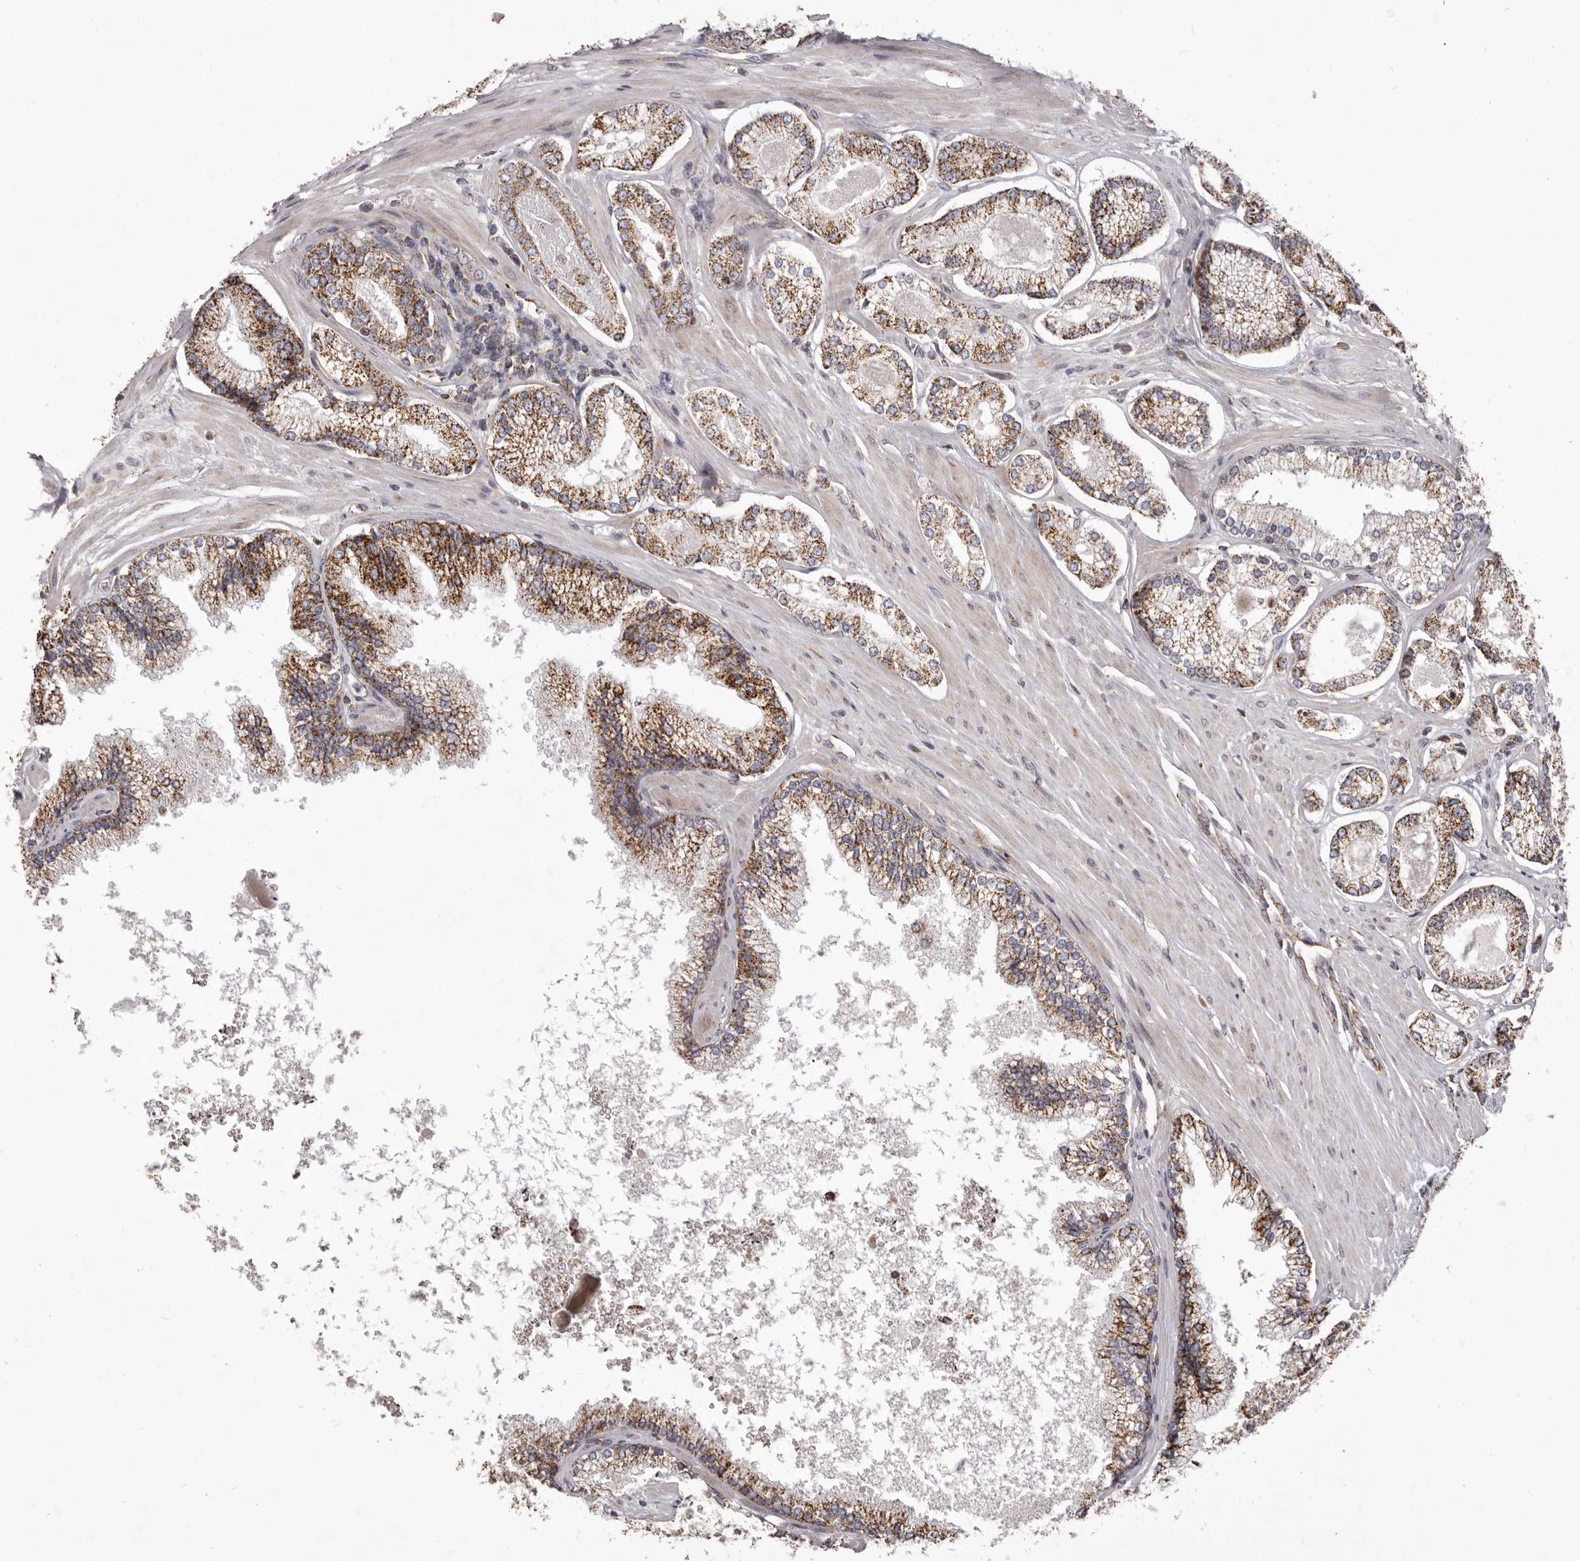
{"staining": {"intensity": "strong", "quantity": ">75%", "location": "cytoplasmic/membranous"}, "tissue": "prostate cancer", "cell_type": "Tumor cells", "image_type": "cancer", "snomed": [{"axis": "morphology", "description": "Adenocarcinoma, High grade"}, {"axis": "topography", "description": "Prostate"}], "caption": "Prostate cancer (adenocarcinoma (high-grade)) tissue shows strong cytoplasmic/membranous staining in approximately >75% of tumor cells, visualized by immunohistochemistry.", "gene": "CHRM2", "patient": {"sex": "male", "age": 73}}